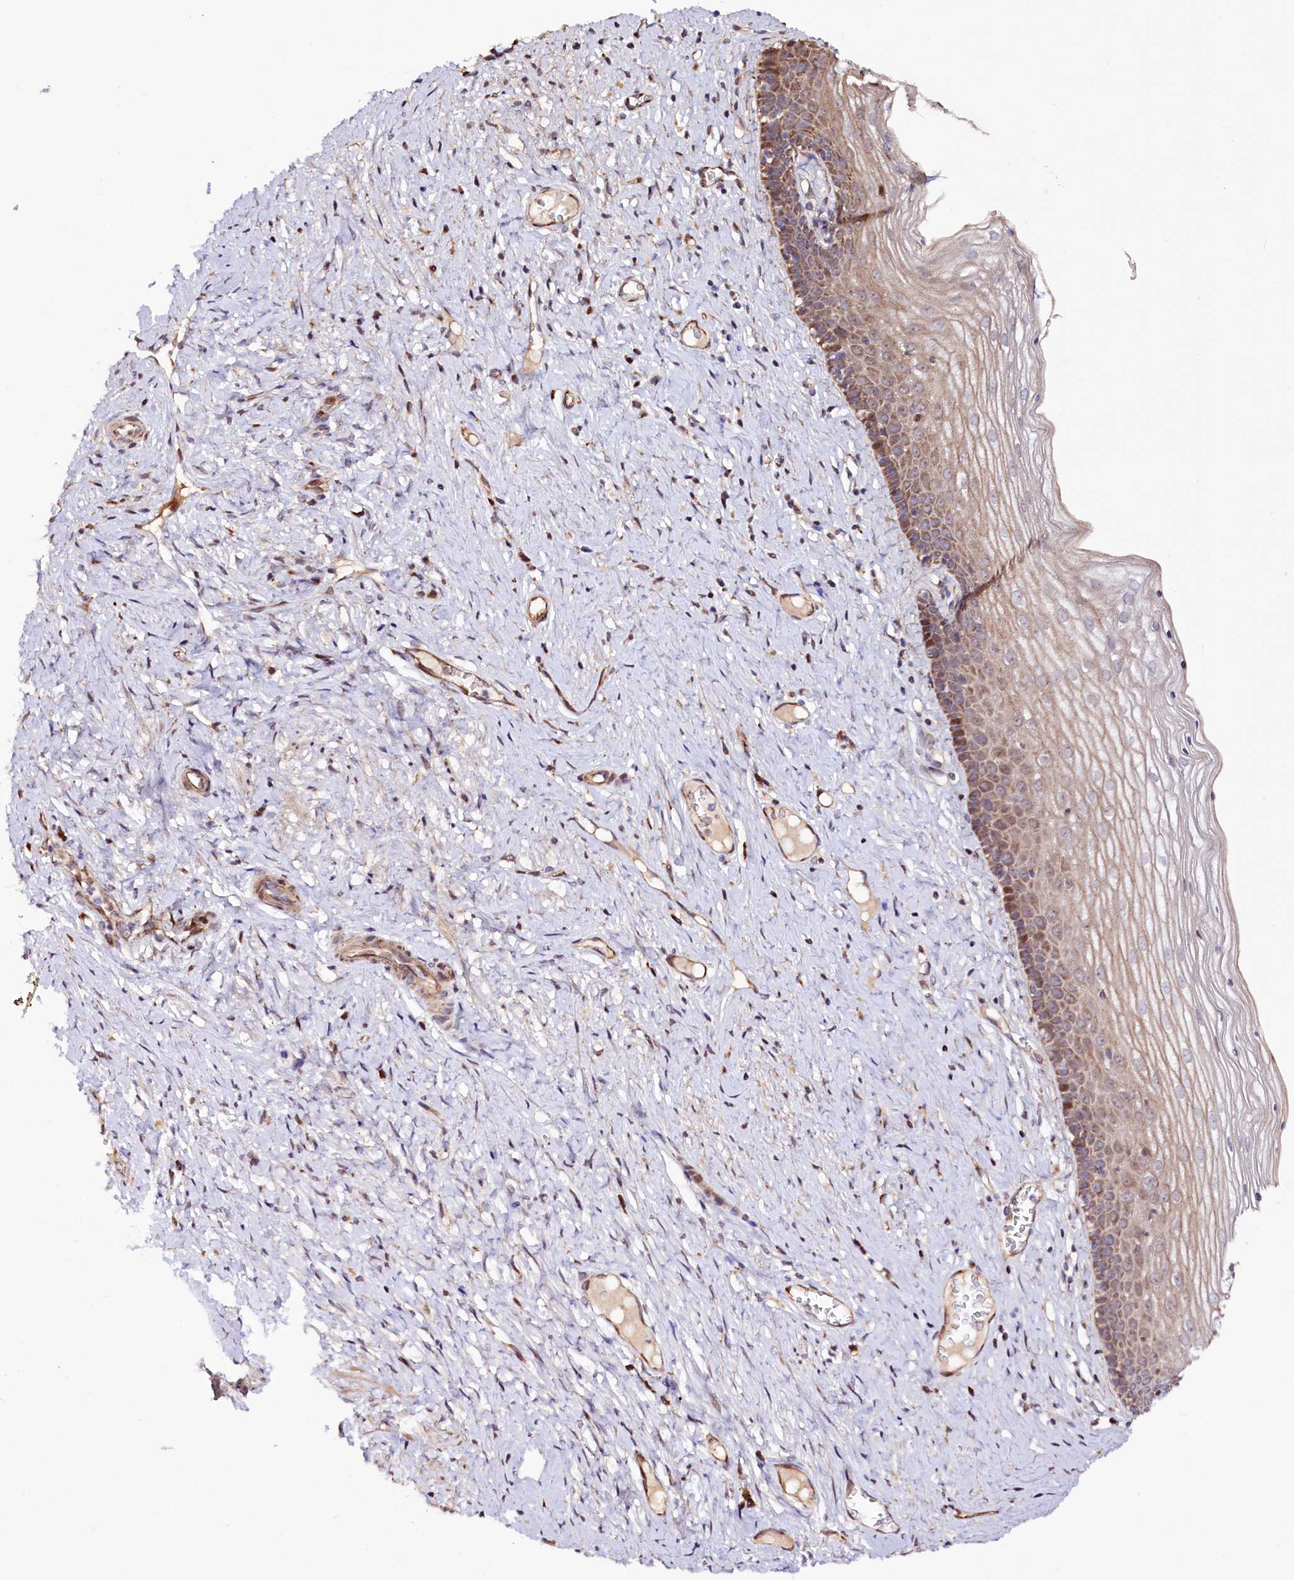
{"staining": {"intensity": "moderate", "quantity": ">75%", "location": "cytoplasmic/membranous"}, "tissue": "cervix", "cell_type": "Squamous epithelial cells", "image_type": "normal", "snomed": [{"axis": "morphology", "description": "Normal tissue, NOS"}, {"axis": "topography", "description": "Cervix"}], "caption": "Benign cervix was stained to show a protein in brown. There is medium levels of moderate cytoplasmic/membranous expression in approximately >75% of squamous epithelial cells. Immunohistochemistry (ihc) stains the protein in brown and the nuclei are stained blue.", "gene": "ST7", "patient": {"sex": "female", "age": 42}}